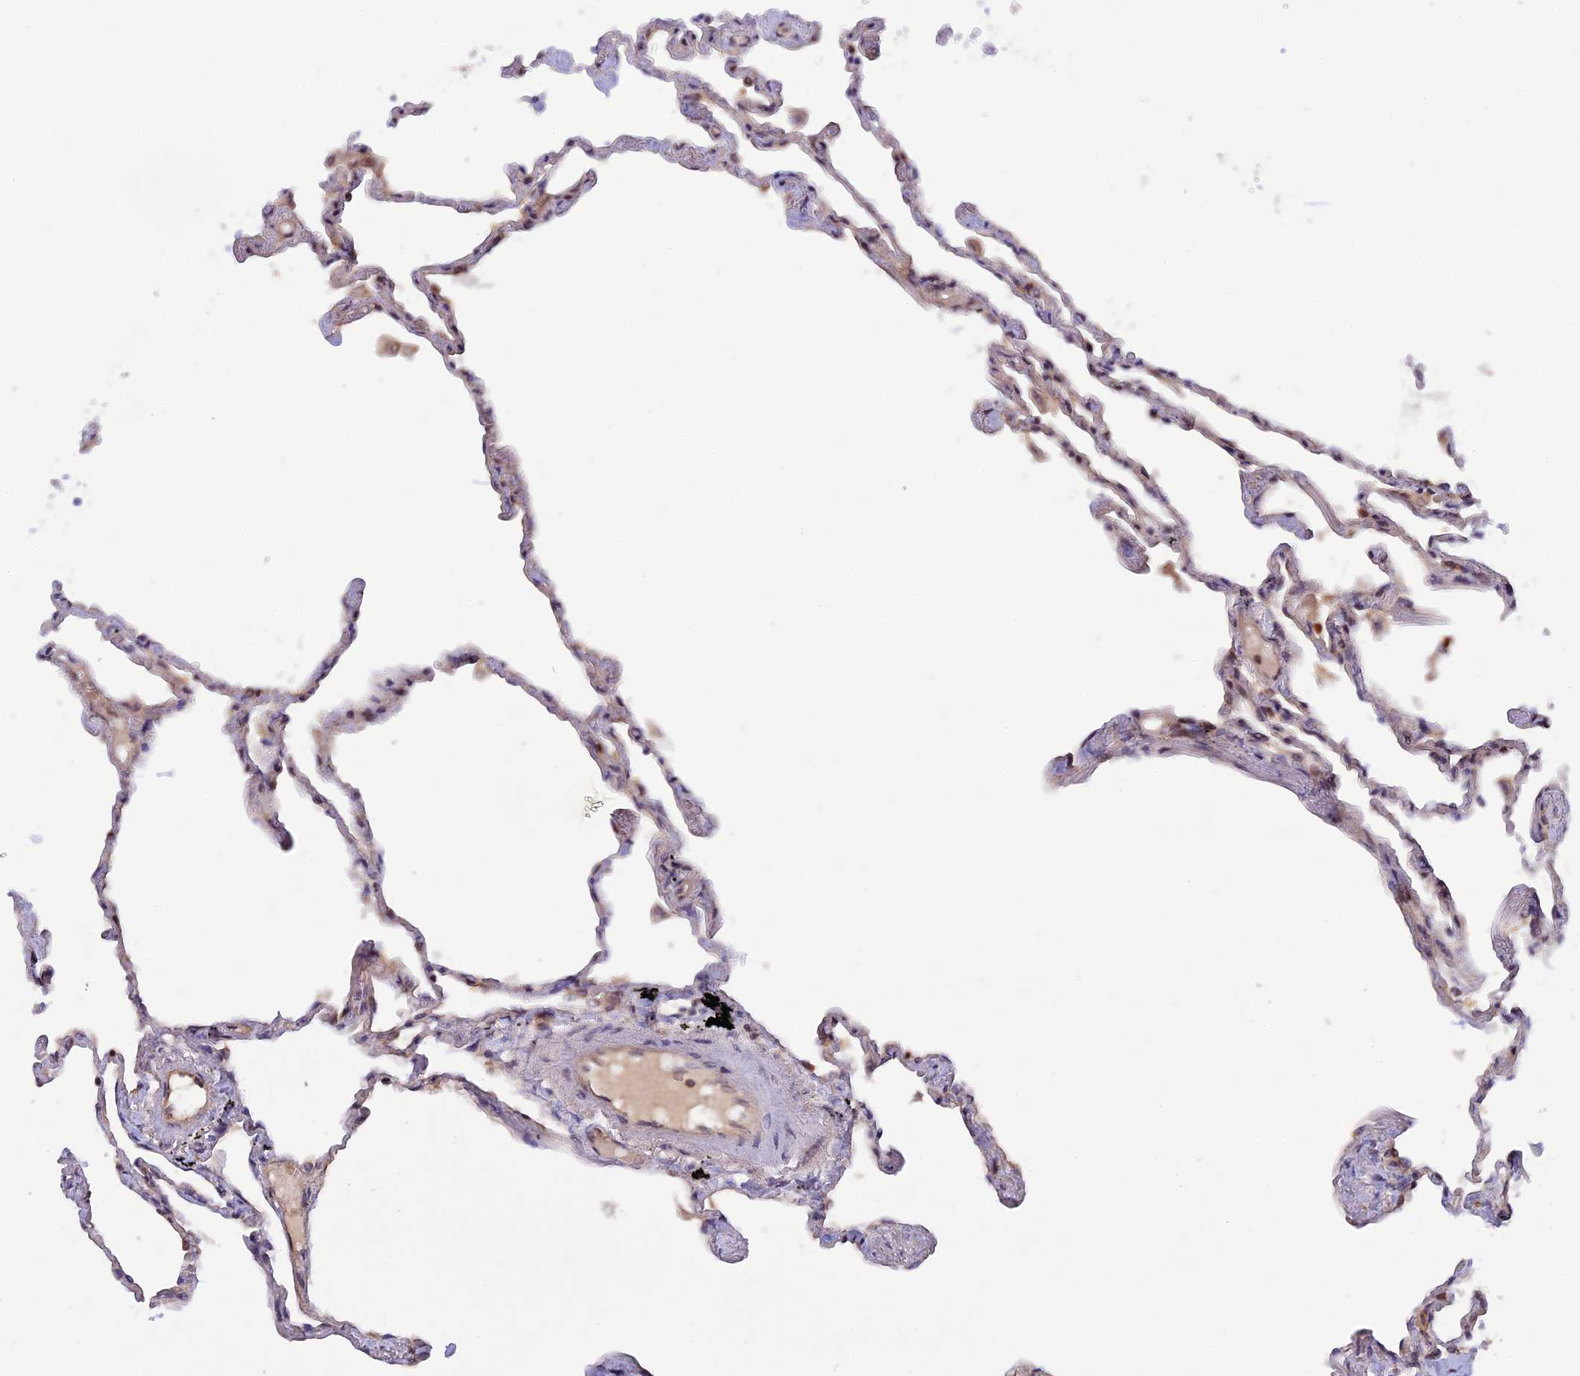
{"staining": {"intensity": "negative", "quantity": "none", "location": "none"}, "tissue": "lung", "cell_type": "Alveolar cells", "image_type": "normal", "snomed": [{"axis": "morphology", "description": "Normal tissue, NOS"}, {"axis": "topography", "description": "Lung"}], "caption": "DAB immunohistochemical staining of benign human lung reveals no significant positivity in alveolar cells.", "gene": "ZNF428", "patient": {"sex": "female", "age": 67}}